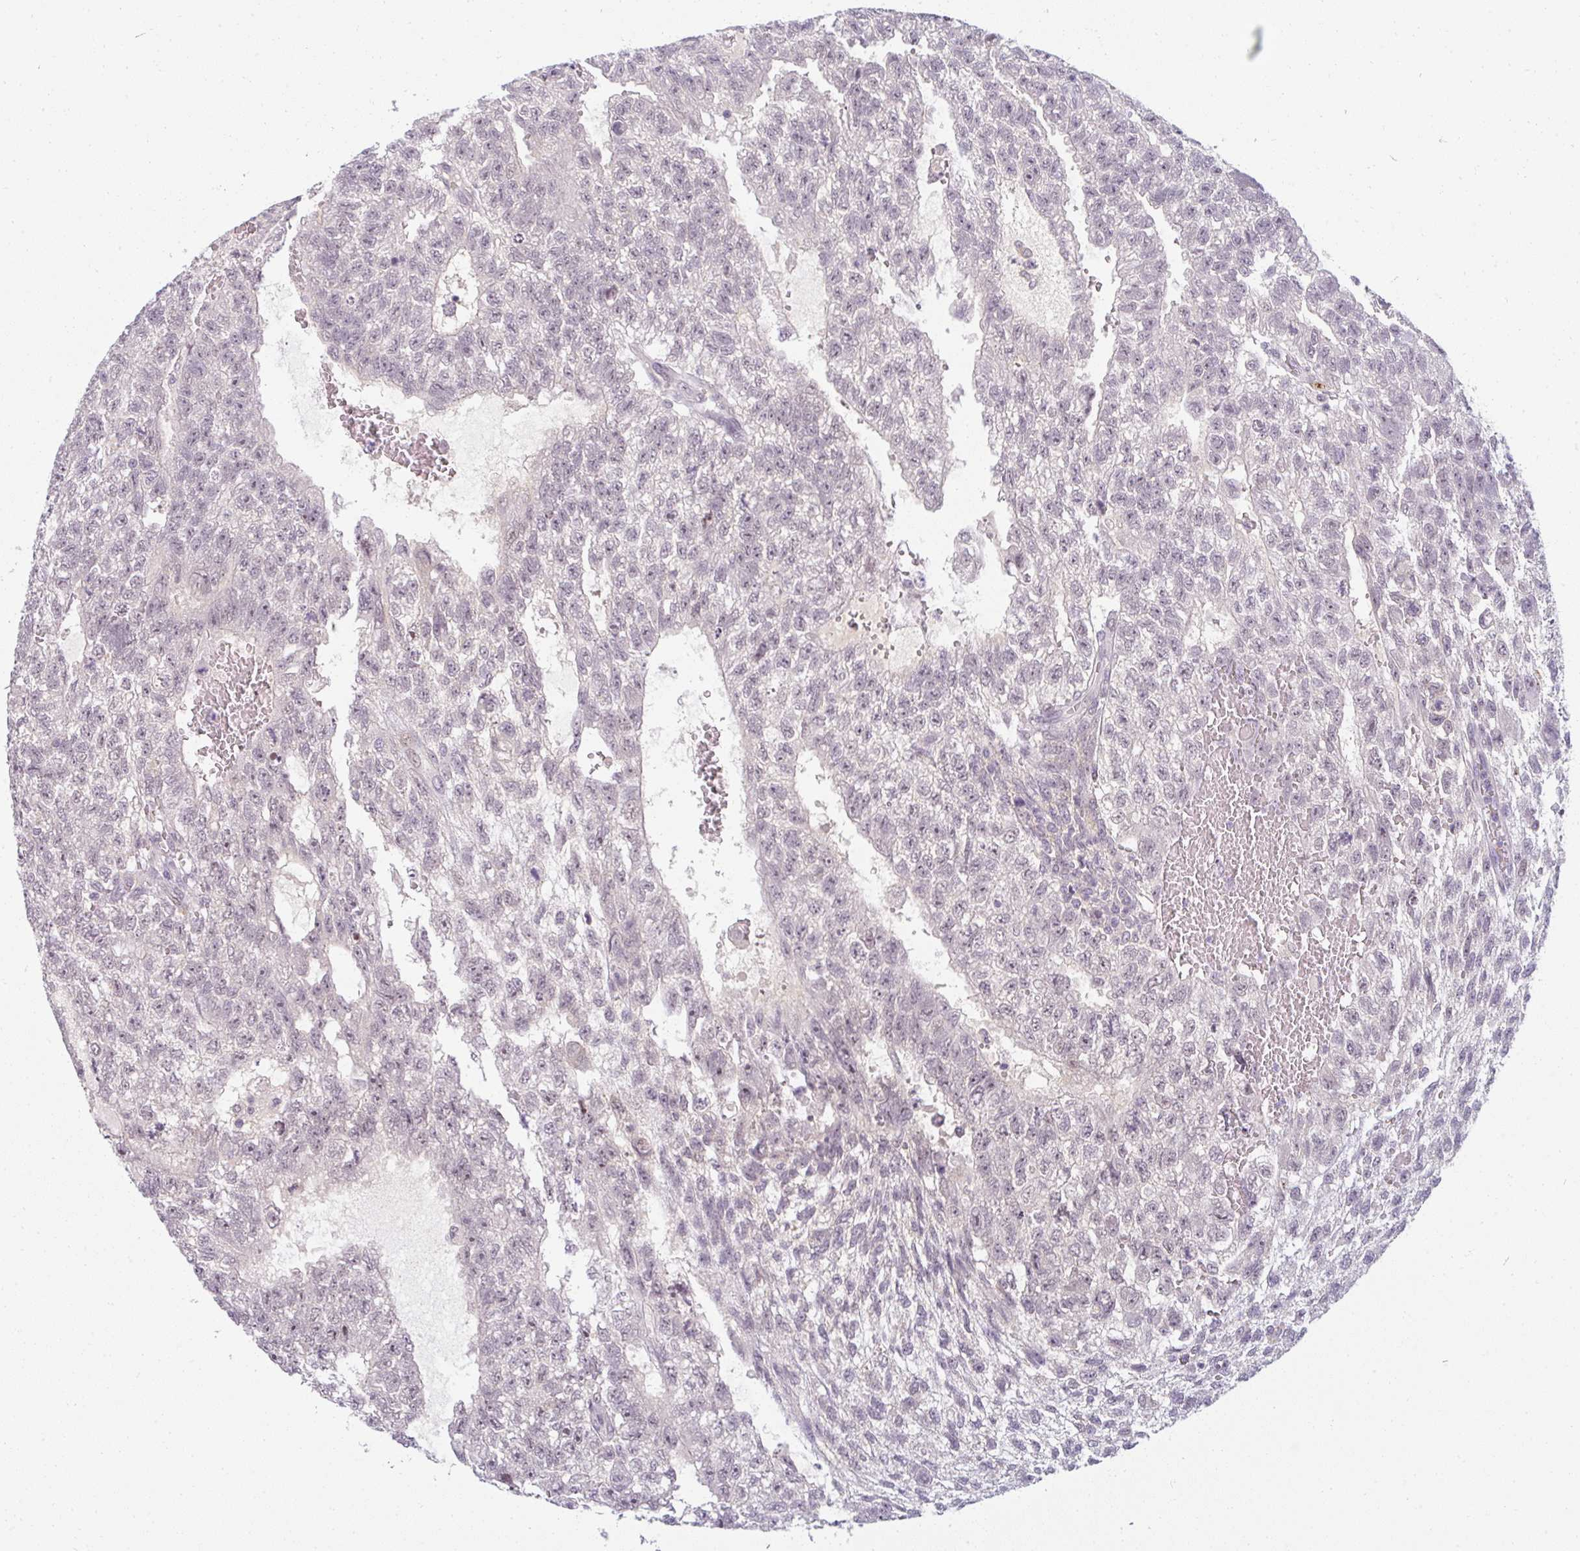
{"staining": {"intensity": "negative", "quantity": "none", "location": "none"}, "tissue": "testis cancer", "cell_type": "Tumor cells", "image_type": "cancer", "snomed": [{"axis": "morphology", "description": "Carcinoma, Embryonal, NOS"}, {"axis": "topography", "description": "Testis"}], "caption": "Testis embryonal carcinoma was stained to show a protein in brown. There is no significant staining in tumor cells.", "gene": "PPFIA4", "patient": {"sex": "male", "age": 26}}